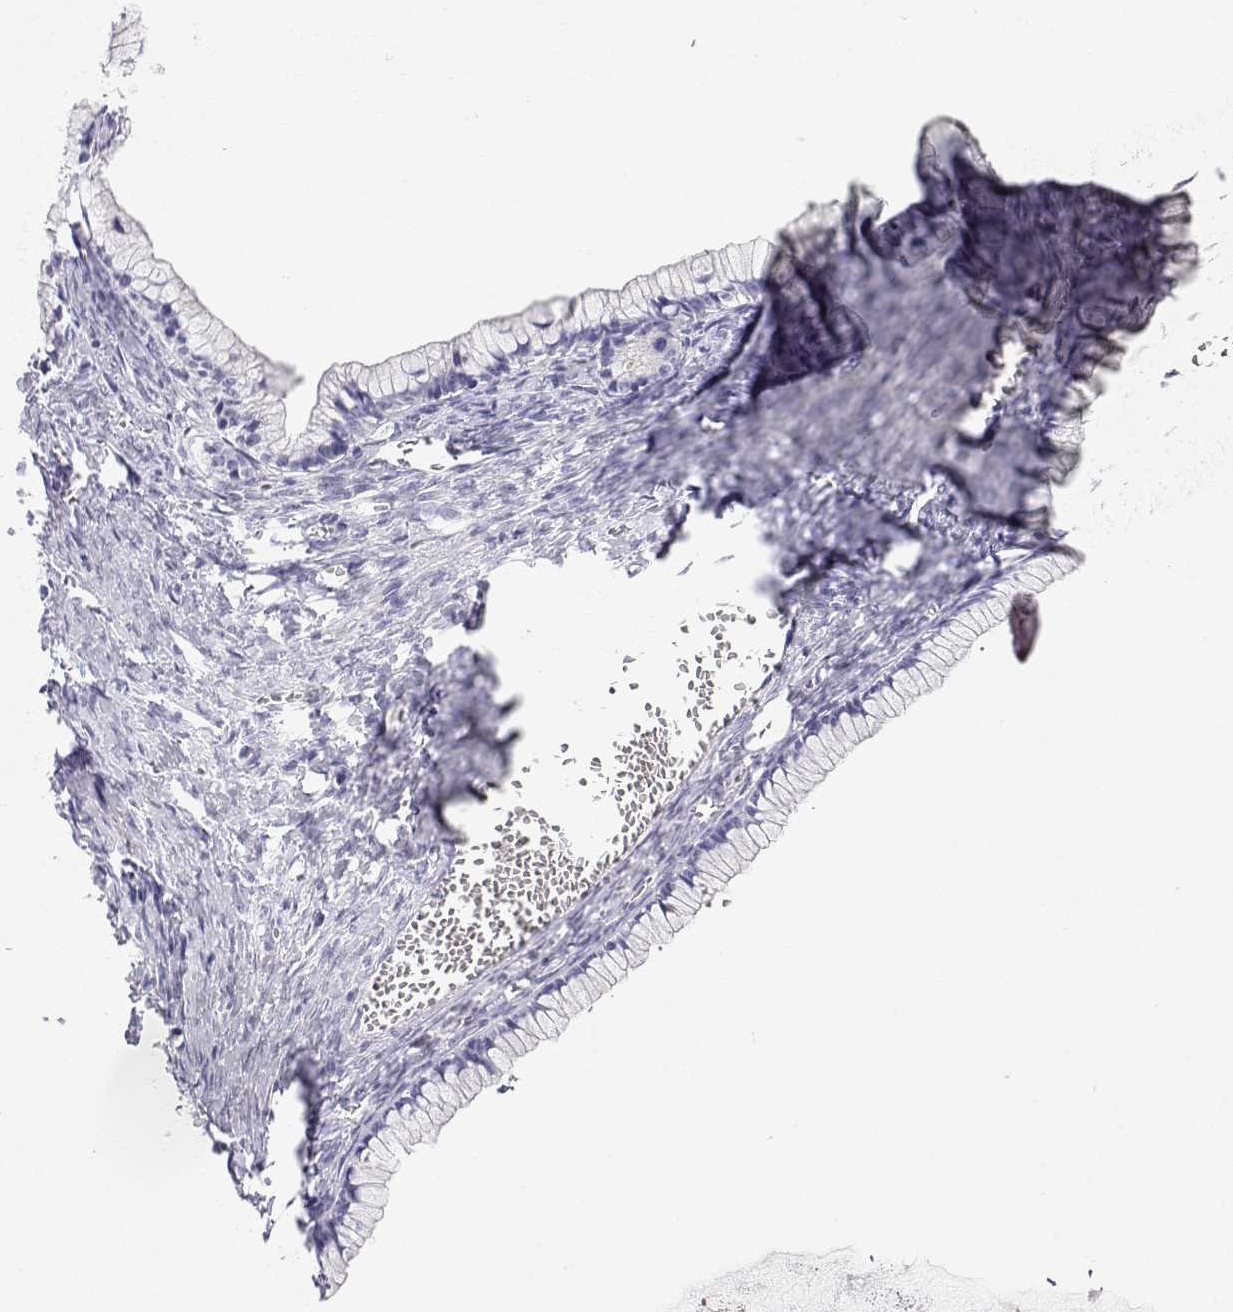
{"staining": {"intensity": "negative", "quantity": "none", "location": "none"}, "tissue": "ovarian cancer", "cell_type": "Tumor cells", "image_type": "cancer", "snomed": [{"axis": "morphology", "description": "Cystadenocarcinoma, mucinous, NOS"}, {"axis": "topography", "description": "Ovary"}], "caption": "DAB (3,3'-diaminobenzidine) immunohistochemical staining of human ovarian cancer (mucinous cystadenocarcinoma) demonstrates no significant positivity in tumor cells.", "gene": "CDHR1", "patient": {"sex": "female", "age": 41}}